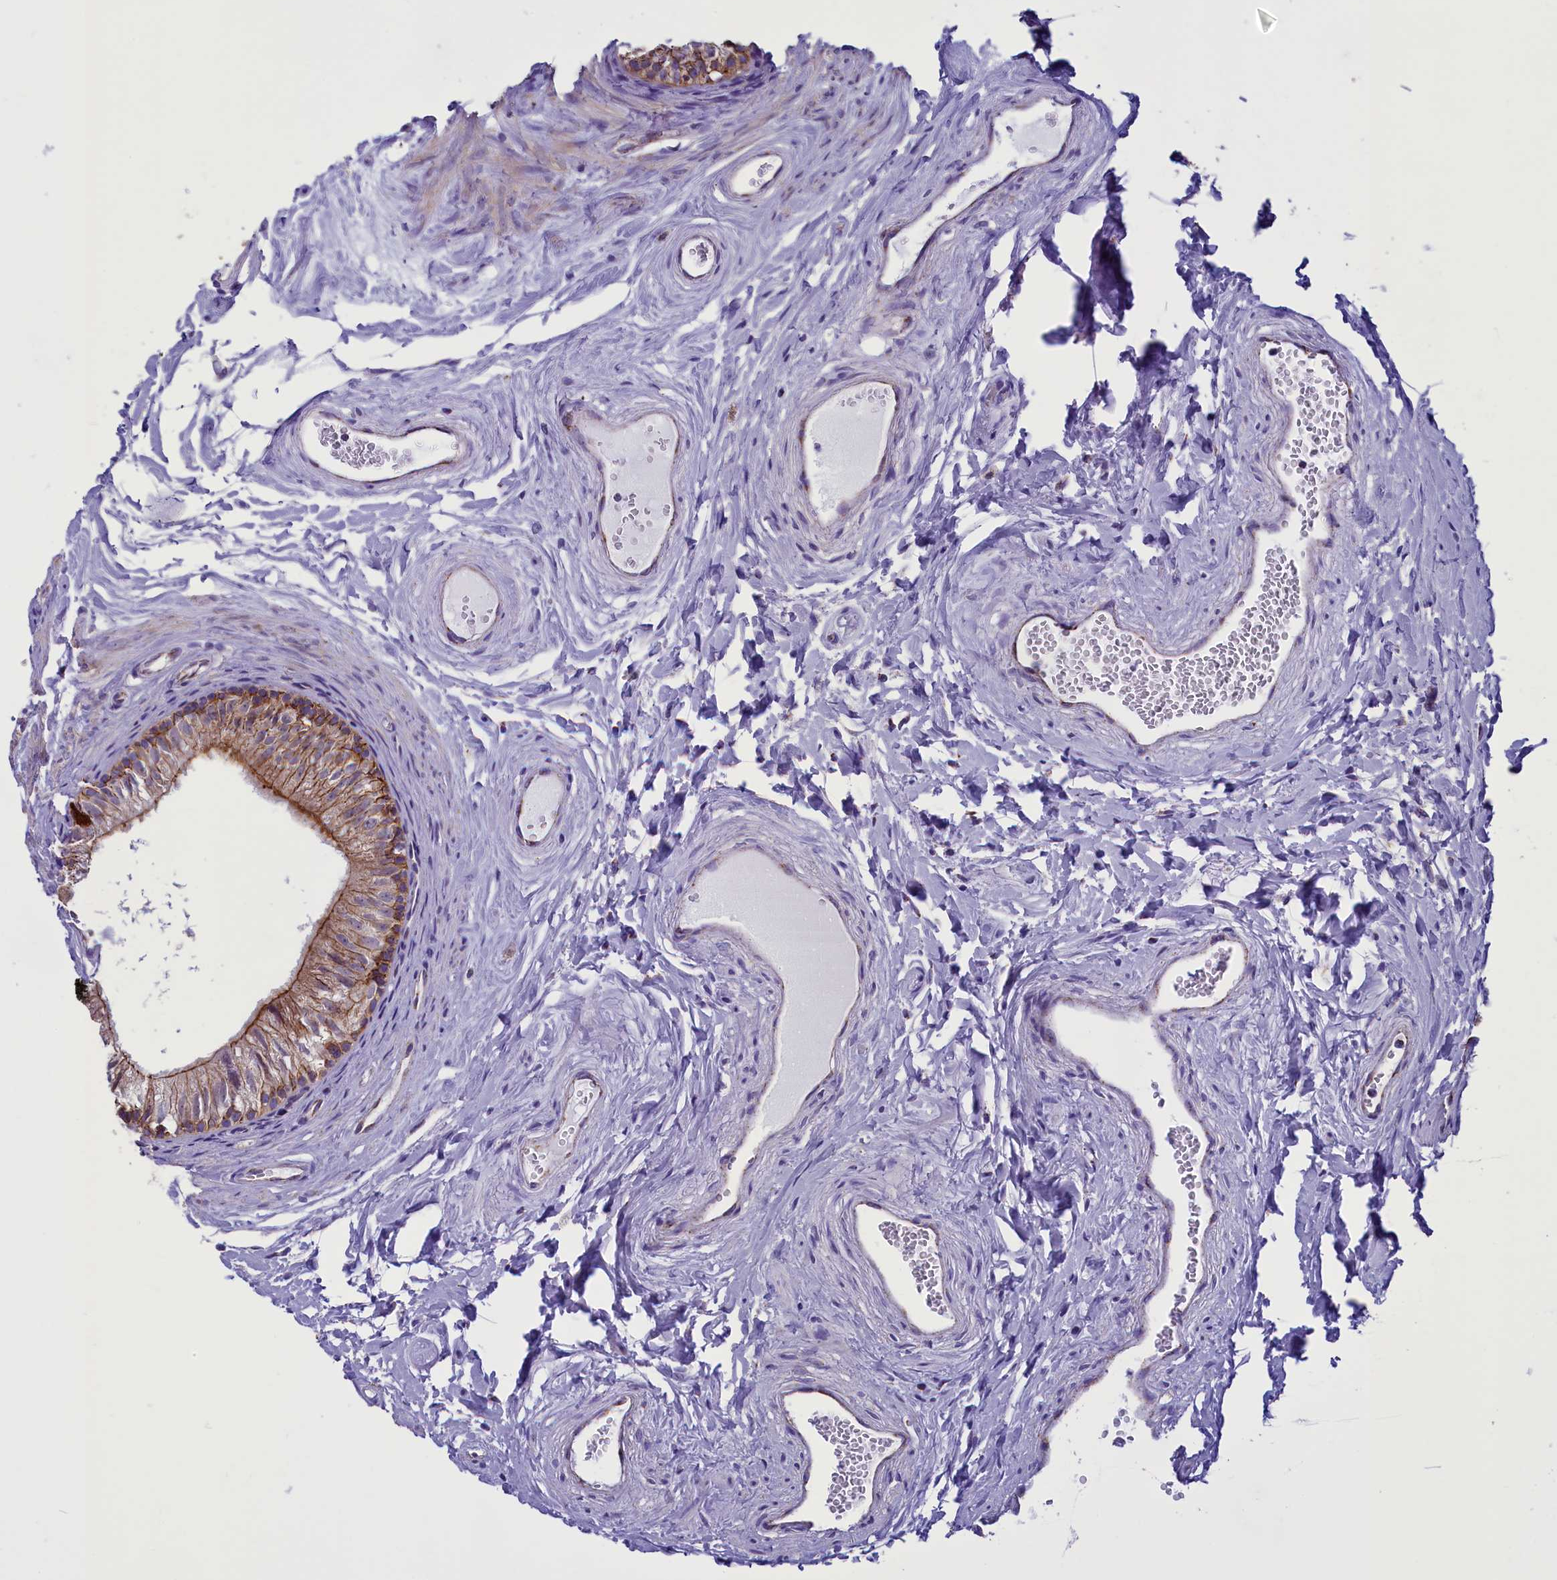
{"staining": {"intensity": "strong", "quantity": ">75%", "location": "cytoplasmic/membranous"}, "tissue": "epididymis", "cell_type": "Glandular cells", "image_type": "normal", "snomed": [{"axis": "morphology", "description": "Normal tissue, NOS"}, {"axis": "topography", "description": "Epididymis"}], "caption": "Immunohistochemistry (IHC) micrograph of normal epididymis: epididymis stained using immunohistochemistry shows high levels of strong protein expression localized specifically in the cytoplasmic/membranous of glandular cells, appearing as a cytoplasmic/membranous brown color.", "gene": "ICA1L", "patient": {"sex": "male", "age": 56}}